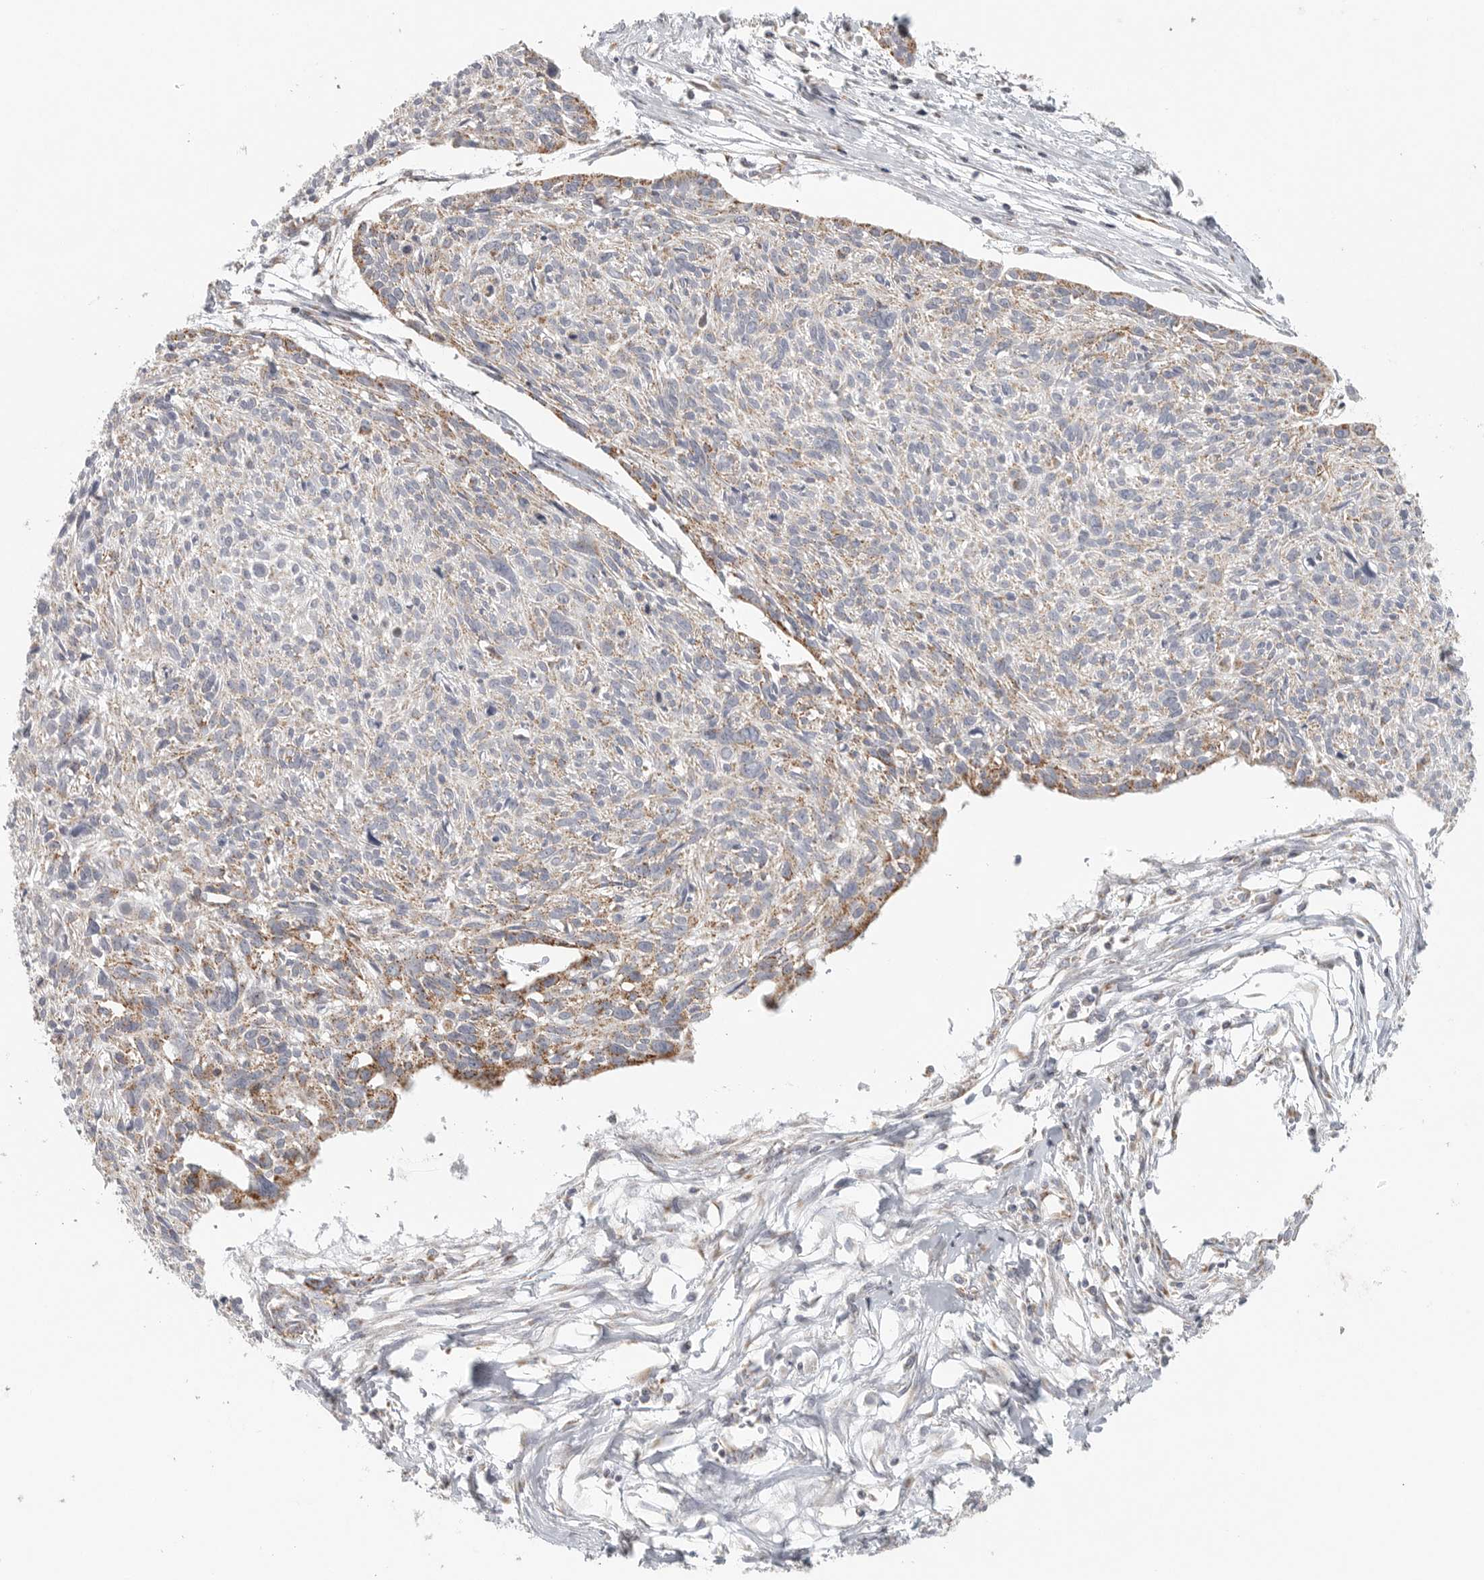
{"staining": {"intensity": "moderate", "quantity": "<25%", "location": "cytoplasmic/membranous"}, "tissue": "cervical cancer", "cell_type": "Tumor cells", "image_type": "cancer", "snomed": [{"axis": "morphology", "description": "Squamous cell carcinoma, NOS"}, {"axis": "topography", "description": "Cervix"}], "caption": "Cervical cancer (squamous cell carcinoma) was stained to show a protein in brown. There is low levels of moderate cytoplasmic/membranous staining in about <25% of tumor cells.", "gene": "SLC25A26", "patient": {"sex": "female", "age": 51}}